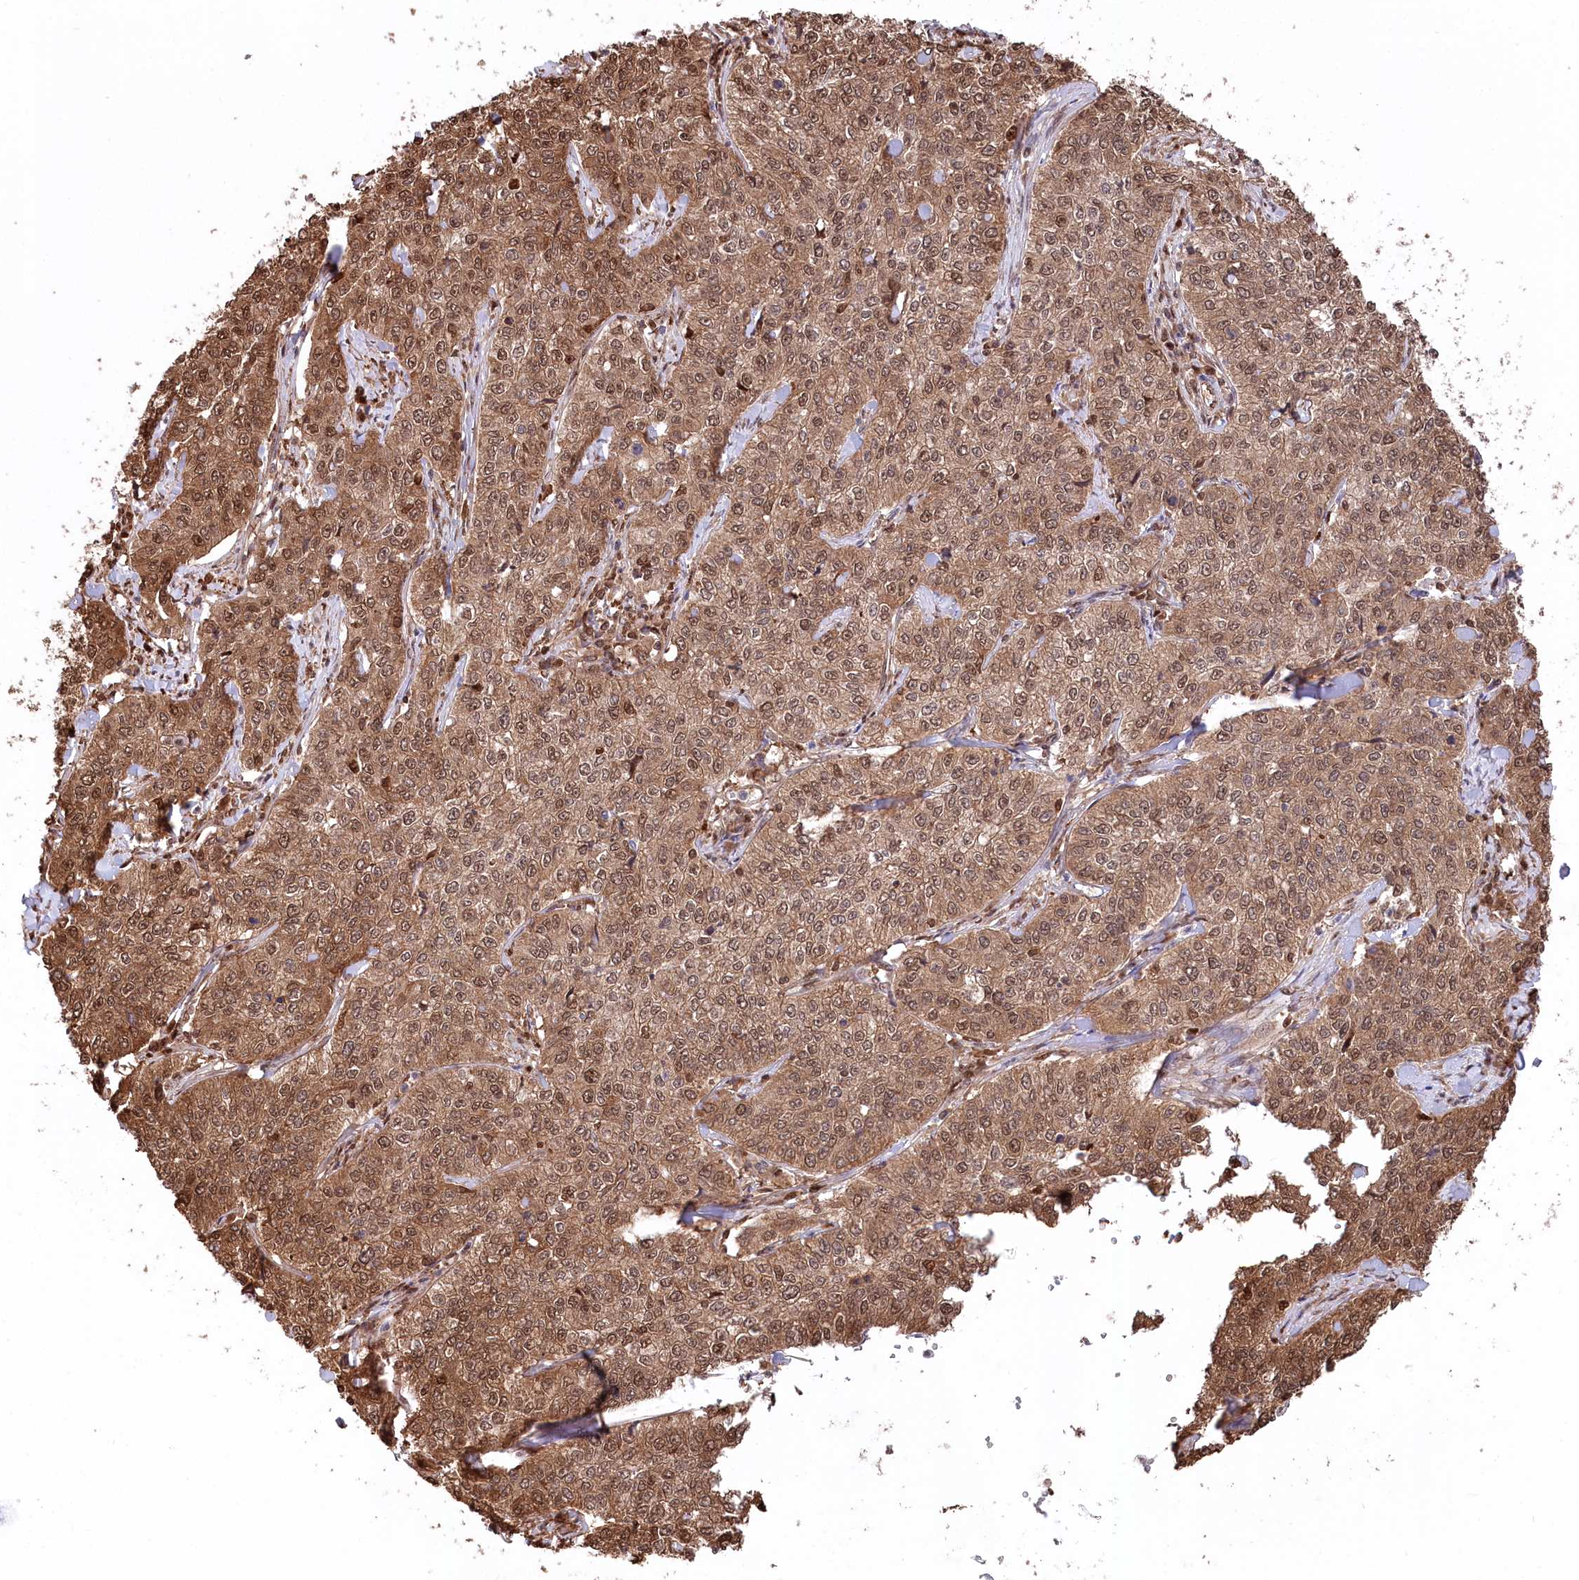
{"staining": {"intensity": "moderate", "quantity": ">75%", "location": "cytoplasmic/membranous,nuclear"}, "tissue": "cervical cancer", "cell_type": "Tumor cells", "image_type": "cancer", "snomed": [{"axis": "morphology", "description": "Squamous cell carcinoma, NOS"}, {"axis": "topography", "description": "Cervix"}], "caption": "Immunohistochemical staining of squamous cell carcinoma (cervical) reveals medium levels of moderate cytoplasmic/membranous and nuclear staining in approximately >75% of tumor cells.", "gene": "PSMA1", "patient": {"sex": "female", "age": 35}}